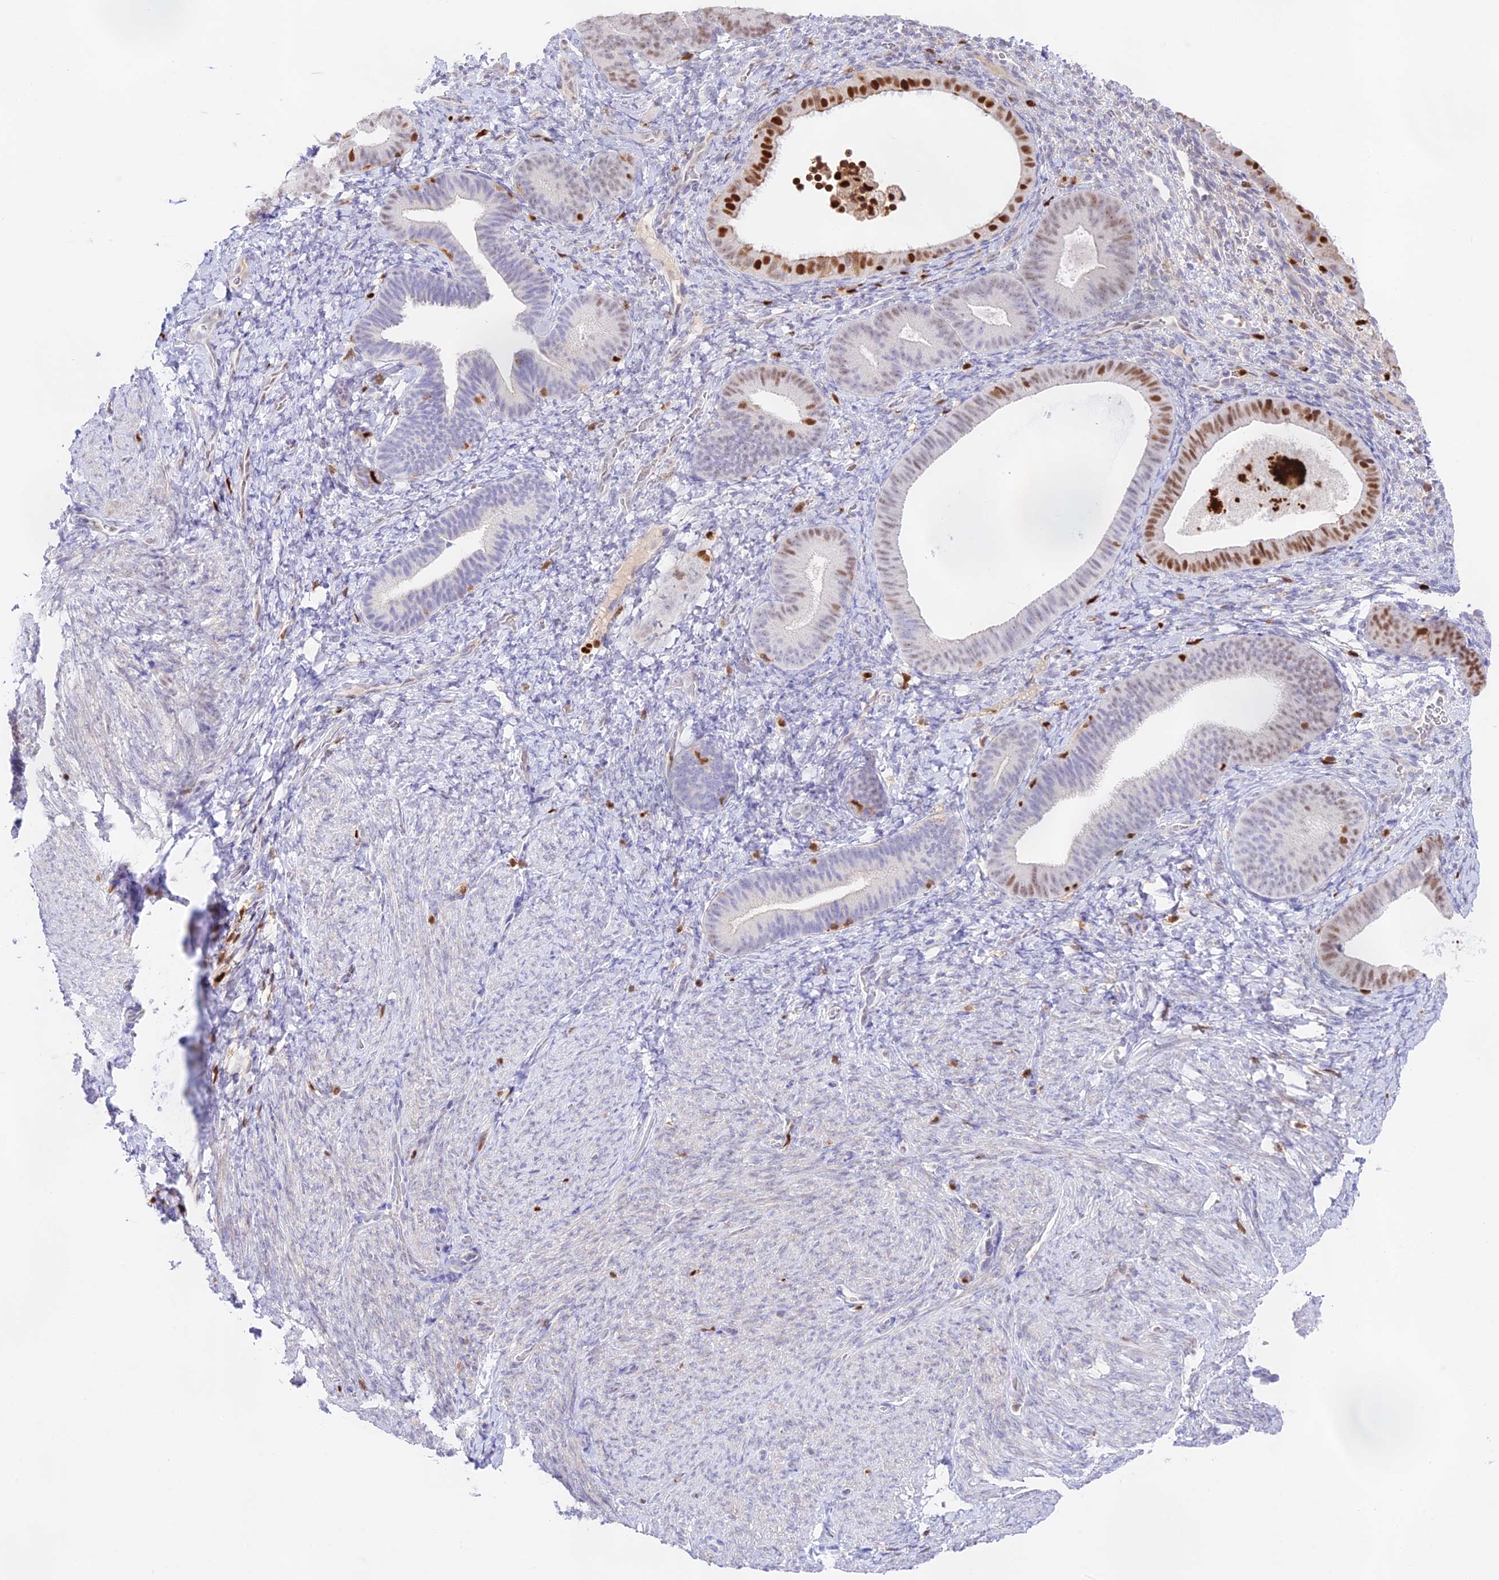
{"staining": {"intensity": "negative", "quantity": "none", "location": "none"}, "tissue": "endometrium", "cell_type": "Cells in endometrial stroma", "image_type": "normal", "snomed": [{"axis": "morphology", "description": "Normal tissue, NOS"}, {"axis": "topography", "description": "Endometrium"}], "caption": "Cells in endometrial stroma are negative for brown protein staining in unremarkable endometrium. (Immunohistochemistry, brightfield microscopy, high magnification).", "gene": "DENND1C", "patient": {"sex": "female", "age": 65}}